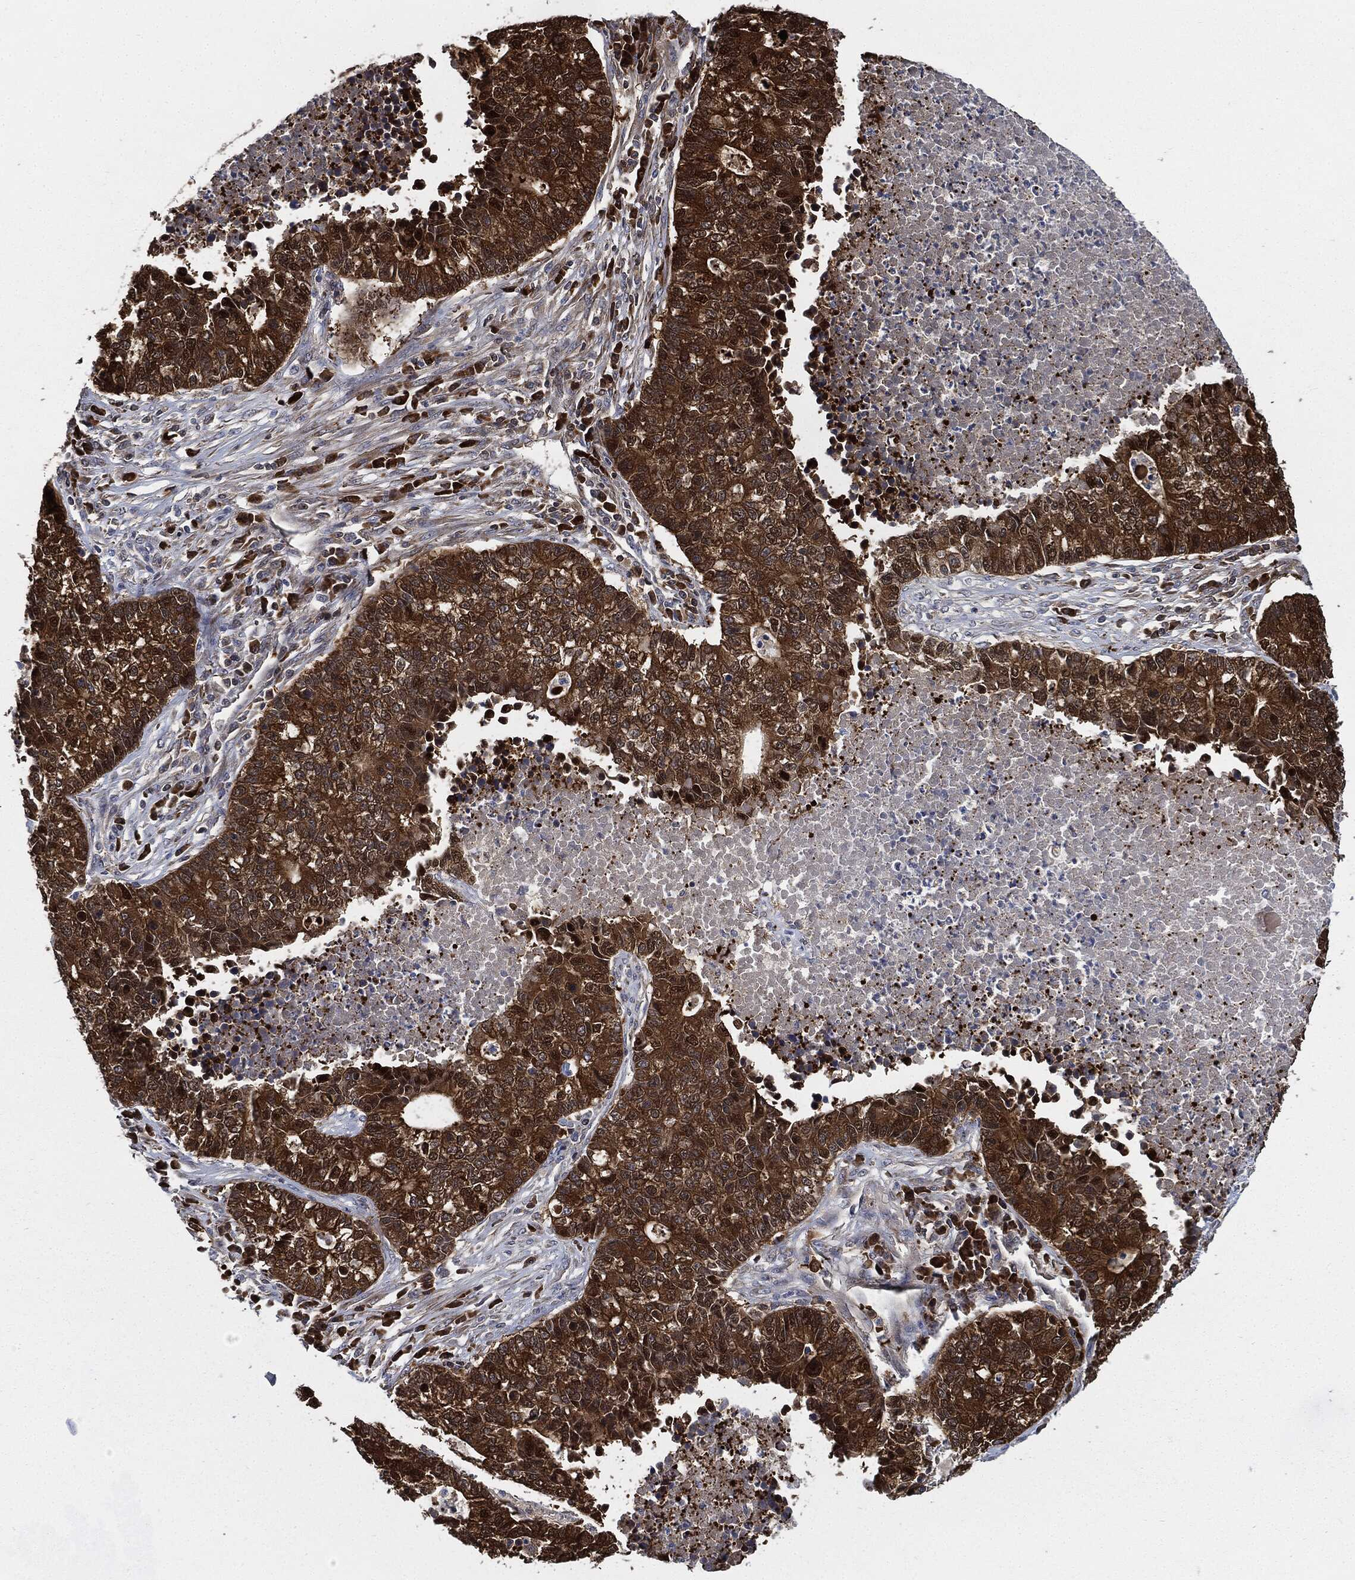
{"staining": {"intensity": "strong", "quantity": ">75%", "location": "cytoplasmic/membranous"}, "tissue": "lung cancer", "cell_type": "Tumor cells", "image_type": "cancer", "snomed": [{"axis": "morphology", "description": "Adenocarcinoma, NOS"}, {"axis": "topography", "description": "Lung"}], "caption": "An immunohistochemistry (IHC) image of neoplastic tissue is shown. Protein staining in brown shows strong cytoplasmic/membranous positivity in lung adenocarcinoma within tumor cells.", "gene": "PRDX2", "patient": {"sex": "male", "age": 57}}